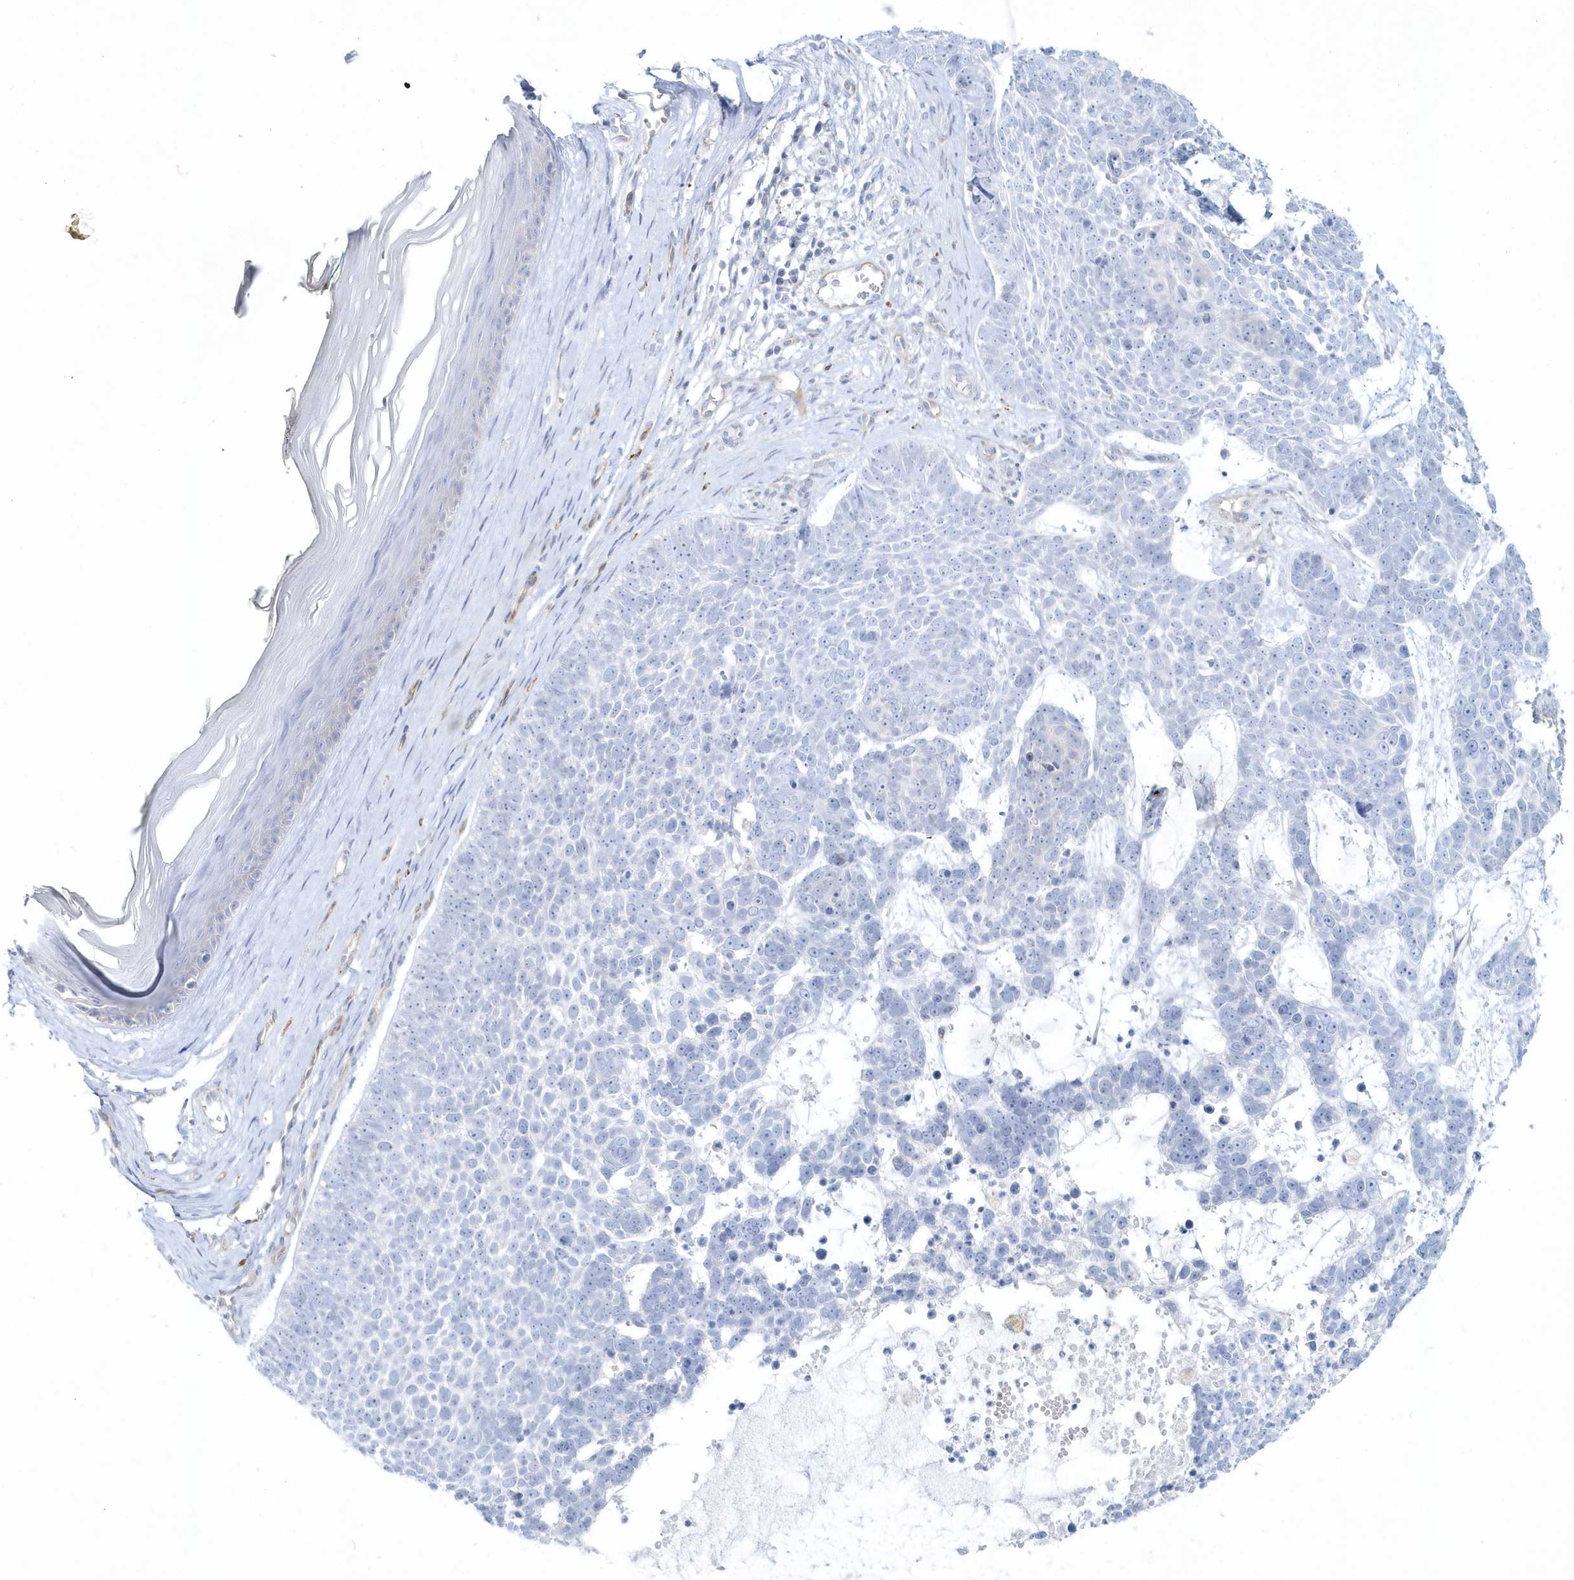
{"staining": {"intensity": "negative", "quantity": "none", "location": "none"}, "tissue": "skin cancer", "cell_type": "Tumor cells", "image_type": "cancer", "snomed": [{"axis": "morphology", "description": "Basal cell carcinoma"}, {"axis": "topography", "description": "Skin"}], "caption": "Immunohistochemistry (IHC) of skin basal cell carcinoma exhibits no positivity in tumor cells.", "gene": "DNAH1", "patient": {"sex": "female", "age": 81}}